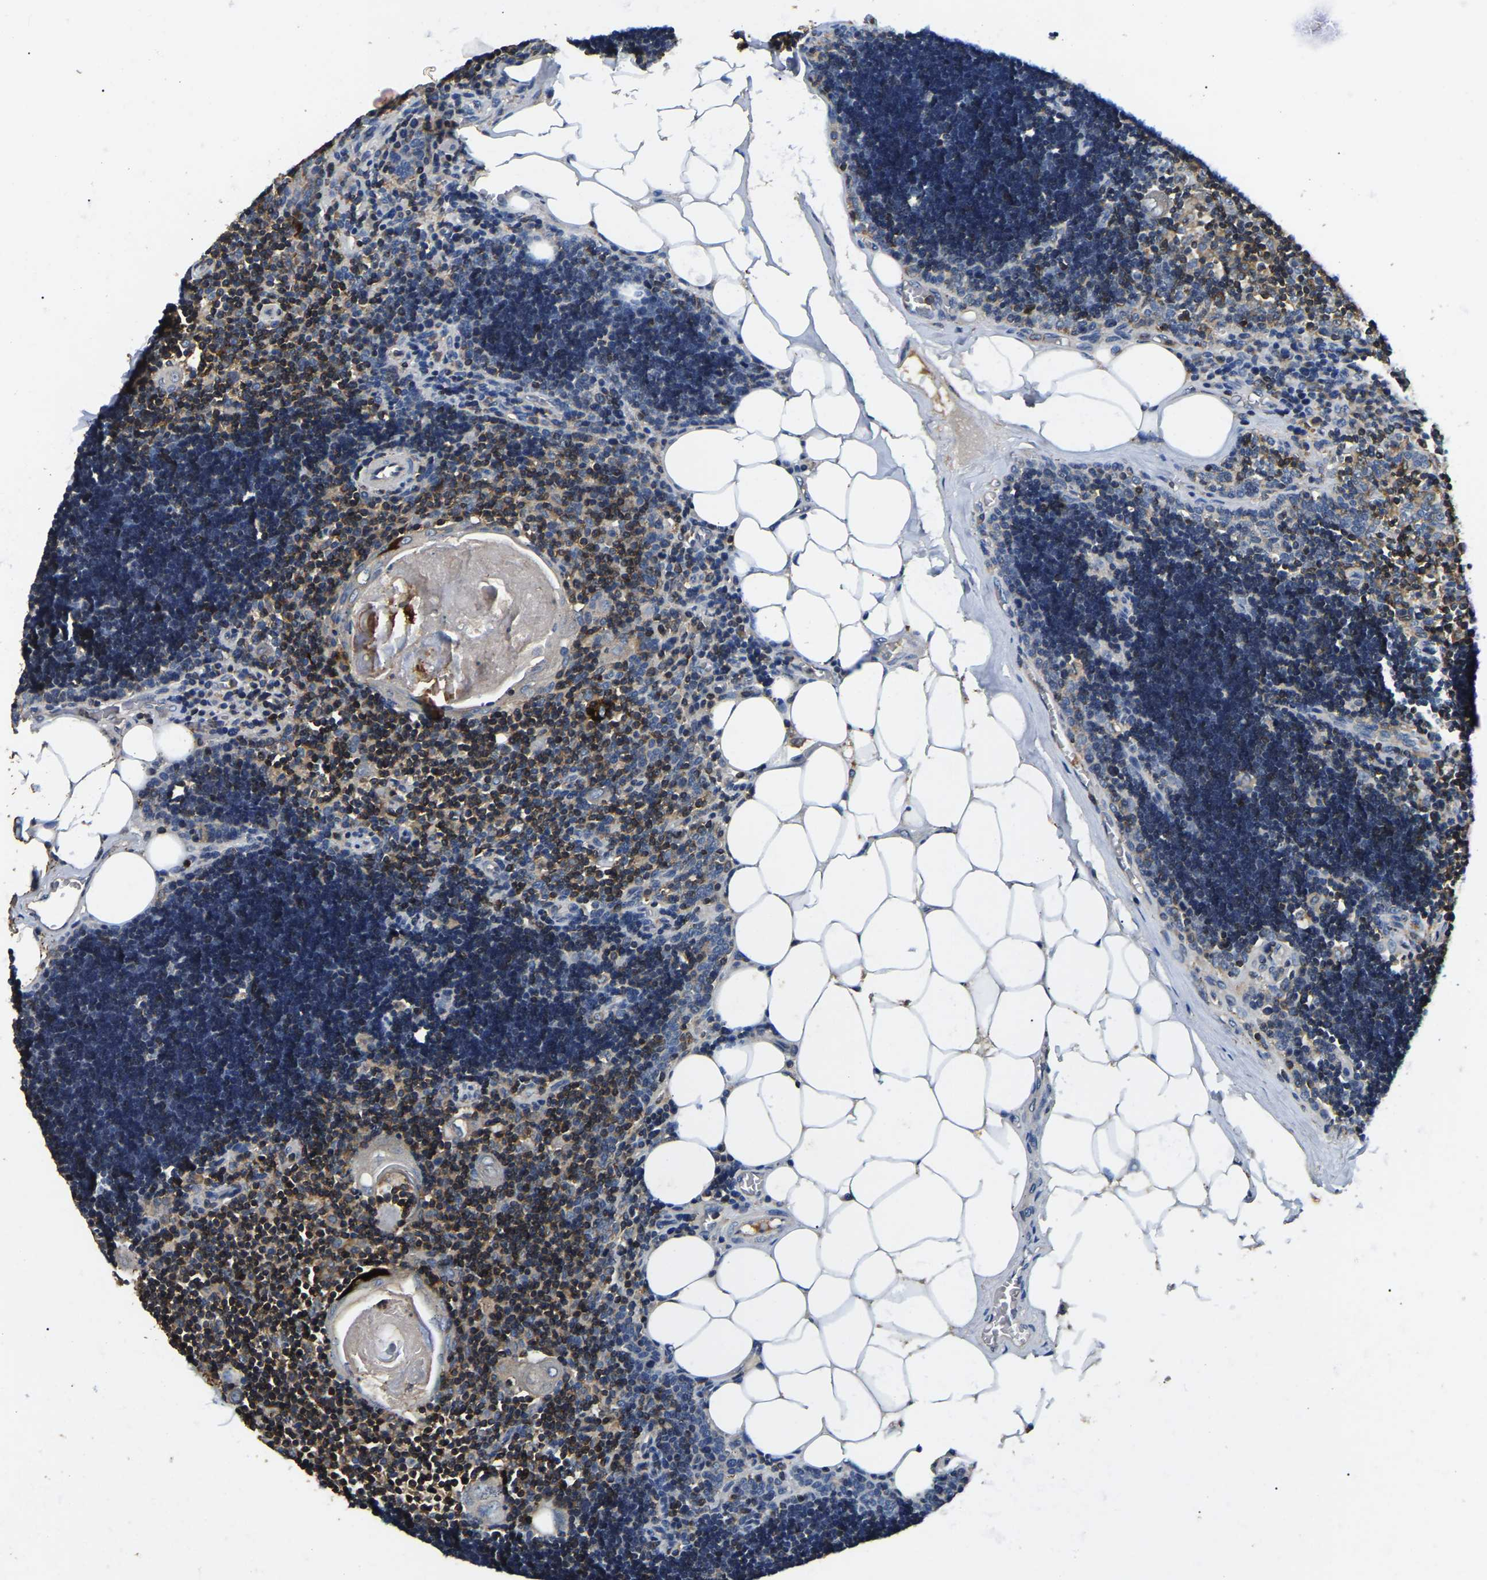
{"staining": {"intensity": "weak", "quantity": "25%-75%", "location": "cytoplasmic/membranous"}, "tissue": "lymph node", "cell_type": "Germinal center cells", "image_type": "normal", "snomed": [{"axis": "morphology", "description": "Normal tissue, NOS"}, {"axis": "topography", "description": "Lymph node"}], "caption": "Approximately 25%-75% of germinal center cells in benign human lymph node exhibit weak cytoplasmic/membranous protein expression as visualized by brown immunohistochemical staining.", "gene": "SMPD2", "patient": {"sex": "male", "age": 33}}